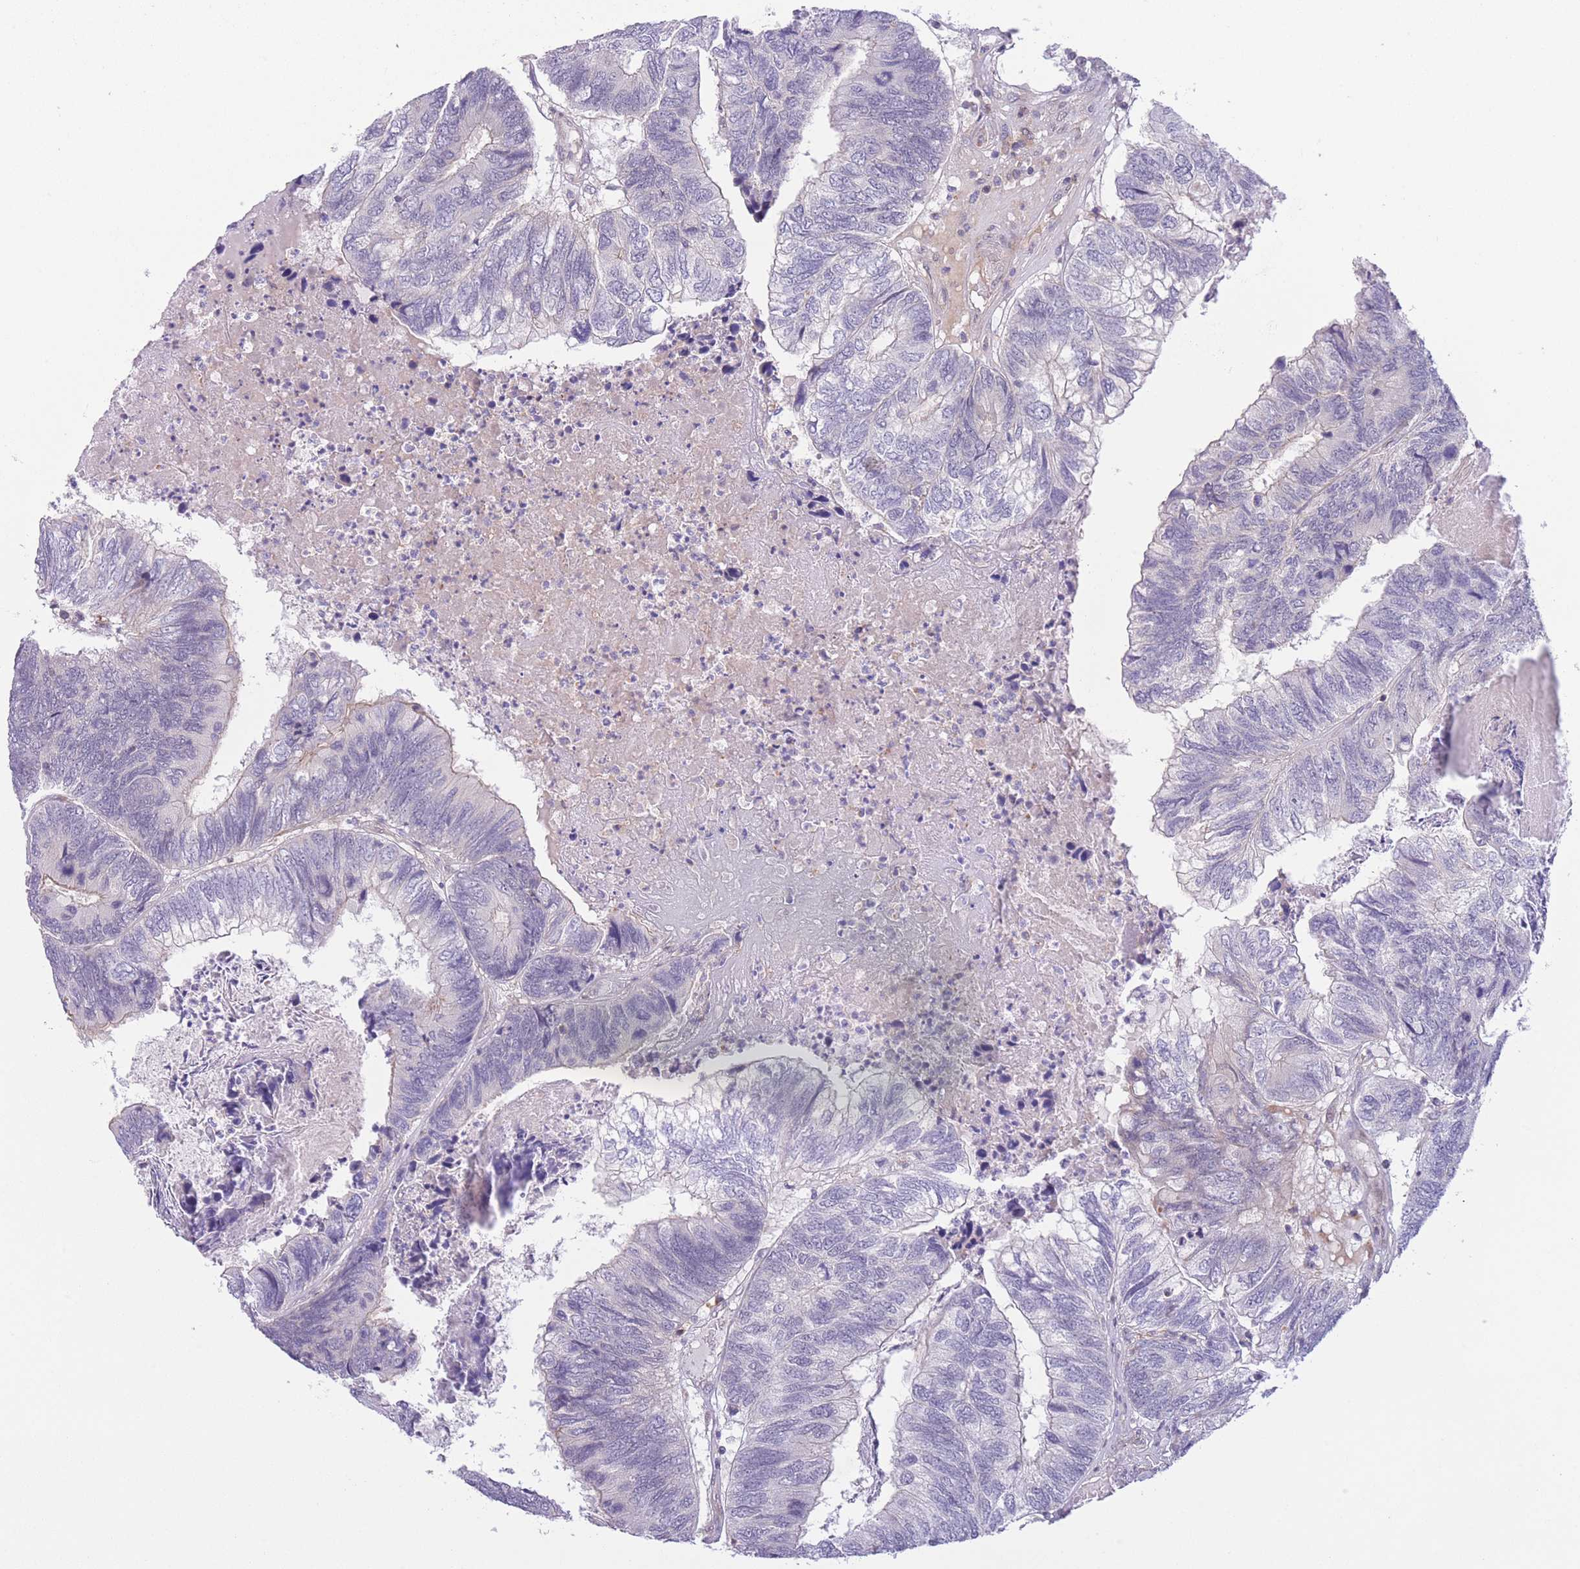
{"staining": {"intensity": "weak", "quantity": "<25%", "location": "cytoplasmic/membranous"}, "tissue": "colorectal cancer", "cell_type": "Tumor cells", "image_type": "cancer", "snomed": [{"axis": "morphology", "description": "Adenocarcinoma, NOS"}, {"axis": "topography", "description": "Colon"}], "caption": "This is an immunohistochemistry histopathology image of colorectal cancer (adenocarcinoma). There is no expression in tumor cells.", "gene": "C9orf152", "patient": {"sex": "female", "age": 67}}